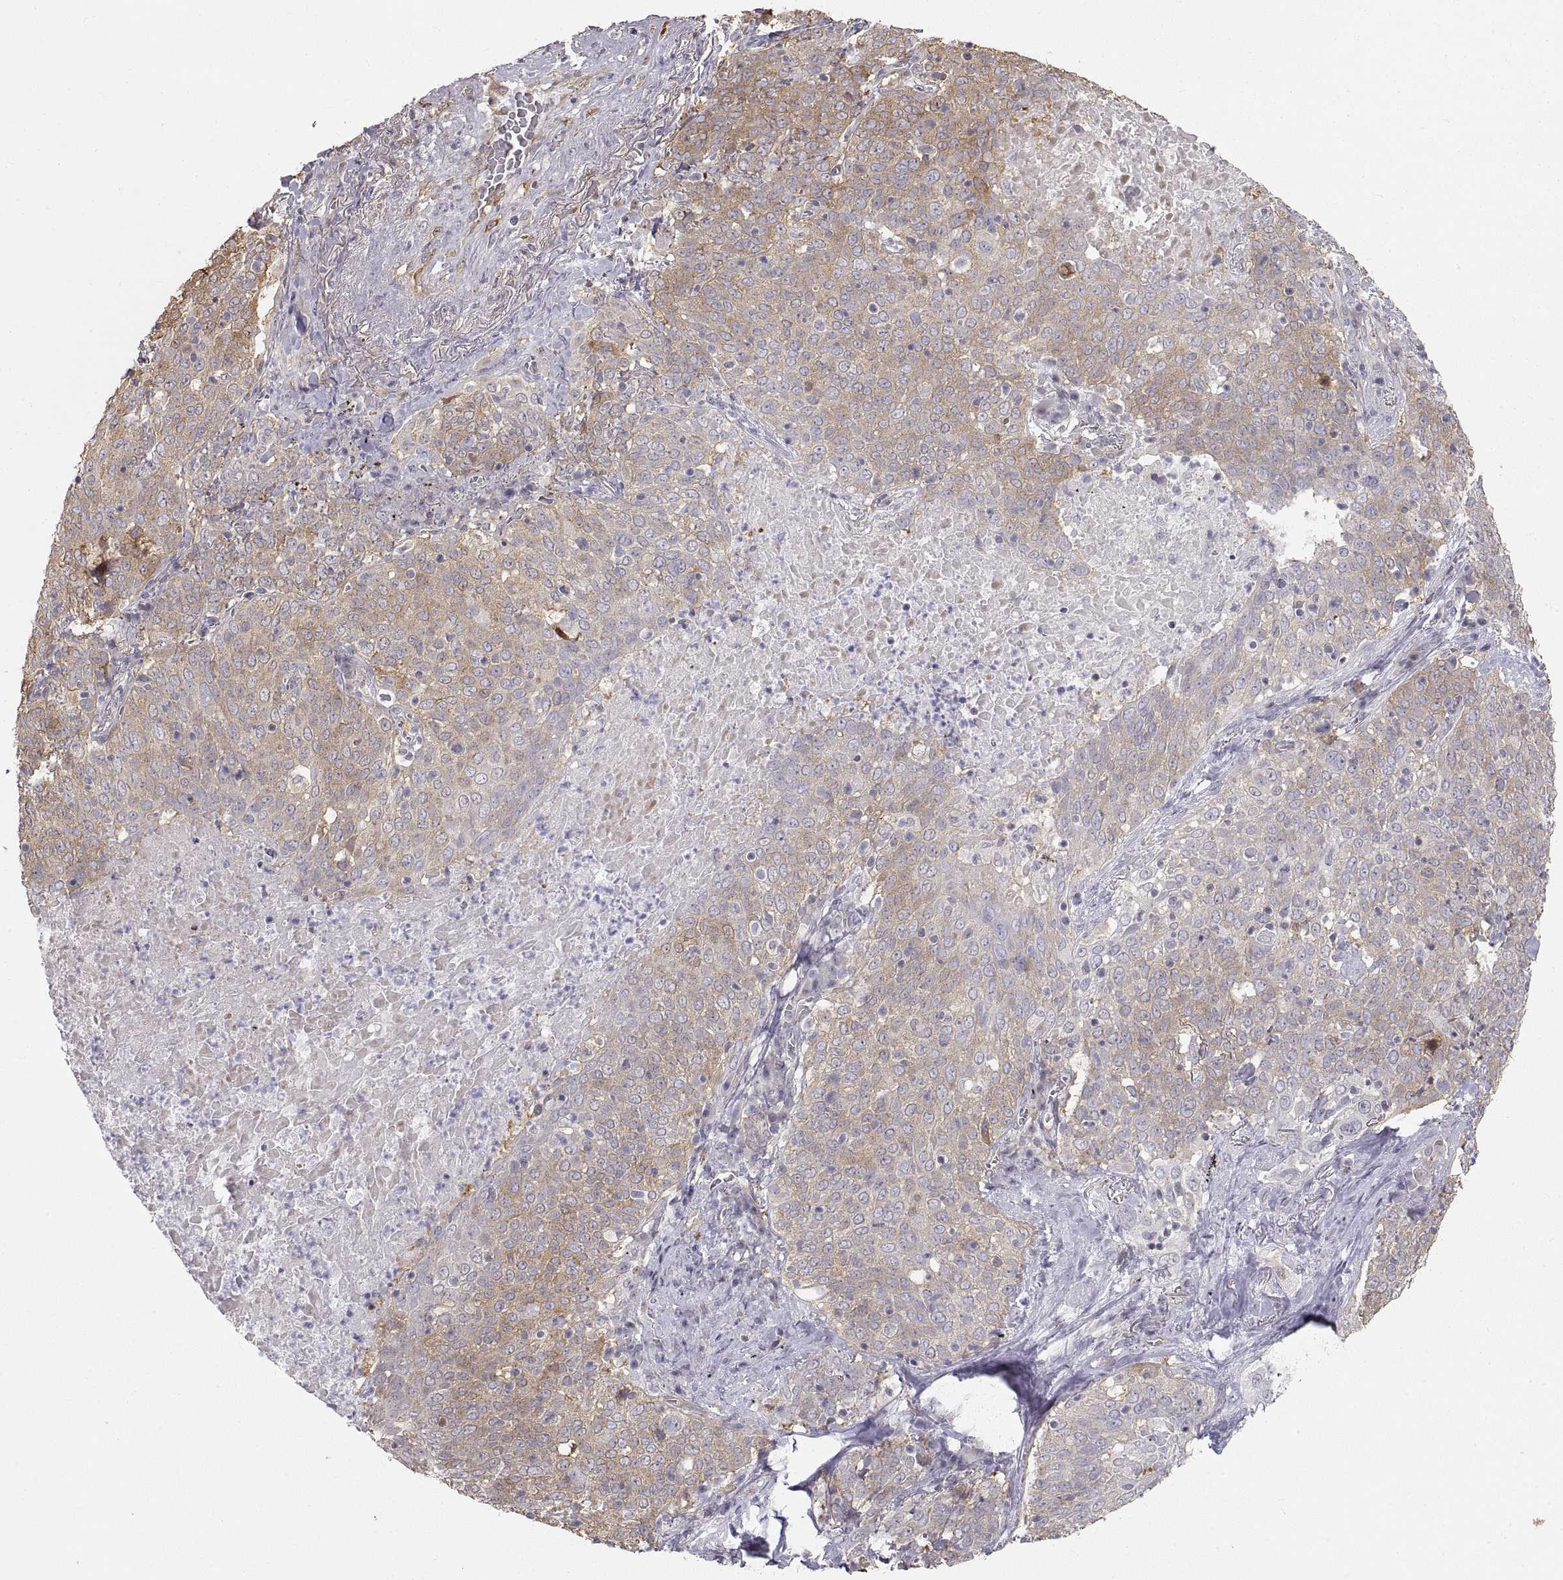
{"staining": {"intensity": "moderate", "quantity": "<25%", "location": "cytoplasmic/membranous"}, "tissue": "lung cancer", "cell_type": "Tumor cells", "image_type": "cancer", "snomed": [{"axis": "morphology", "description": "Squamous cell carcinoma, NOS"}, {"axis": "topography", "description": "Lung"}], "caption": "Moderate cytoplasmic/membranous expression for a protein is identified in about <25% of tumor cells of squamous cell carcinoma (lung) using IHC.", "gene": "HSP90AB1", "patient": {"sex": "male", "age": 82}}